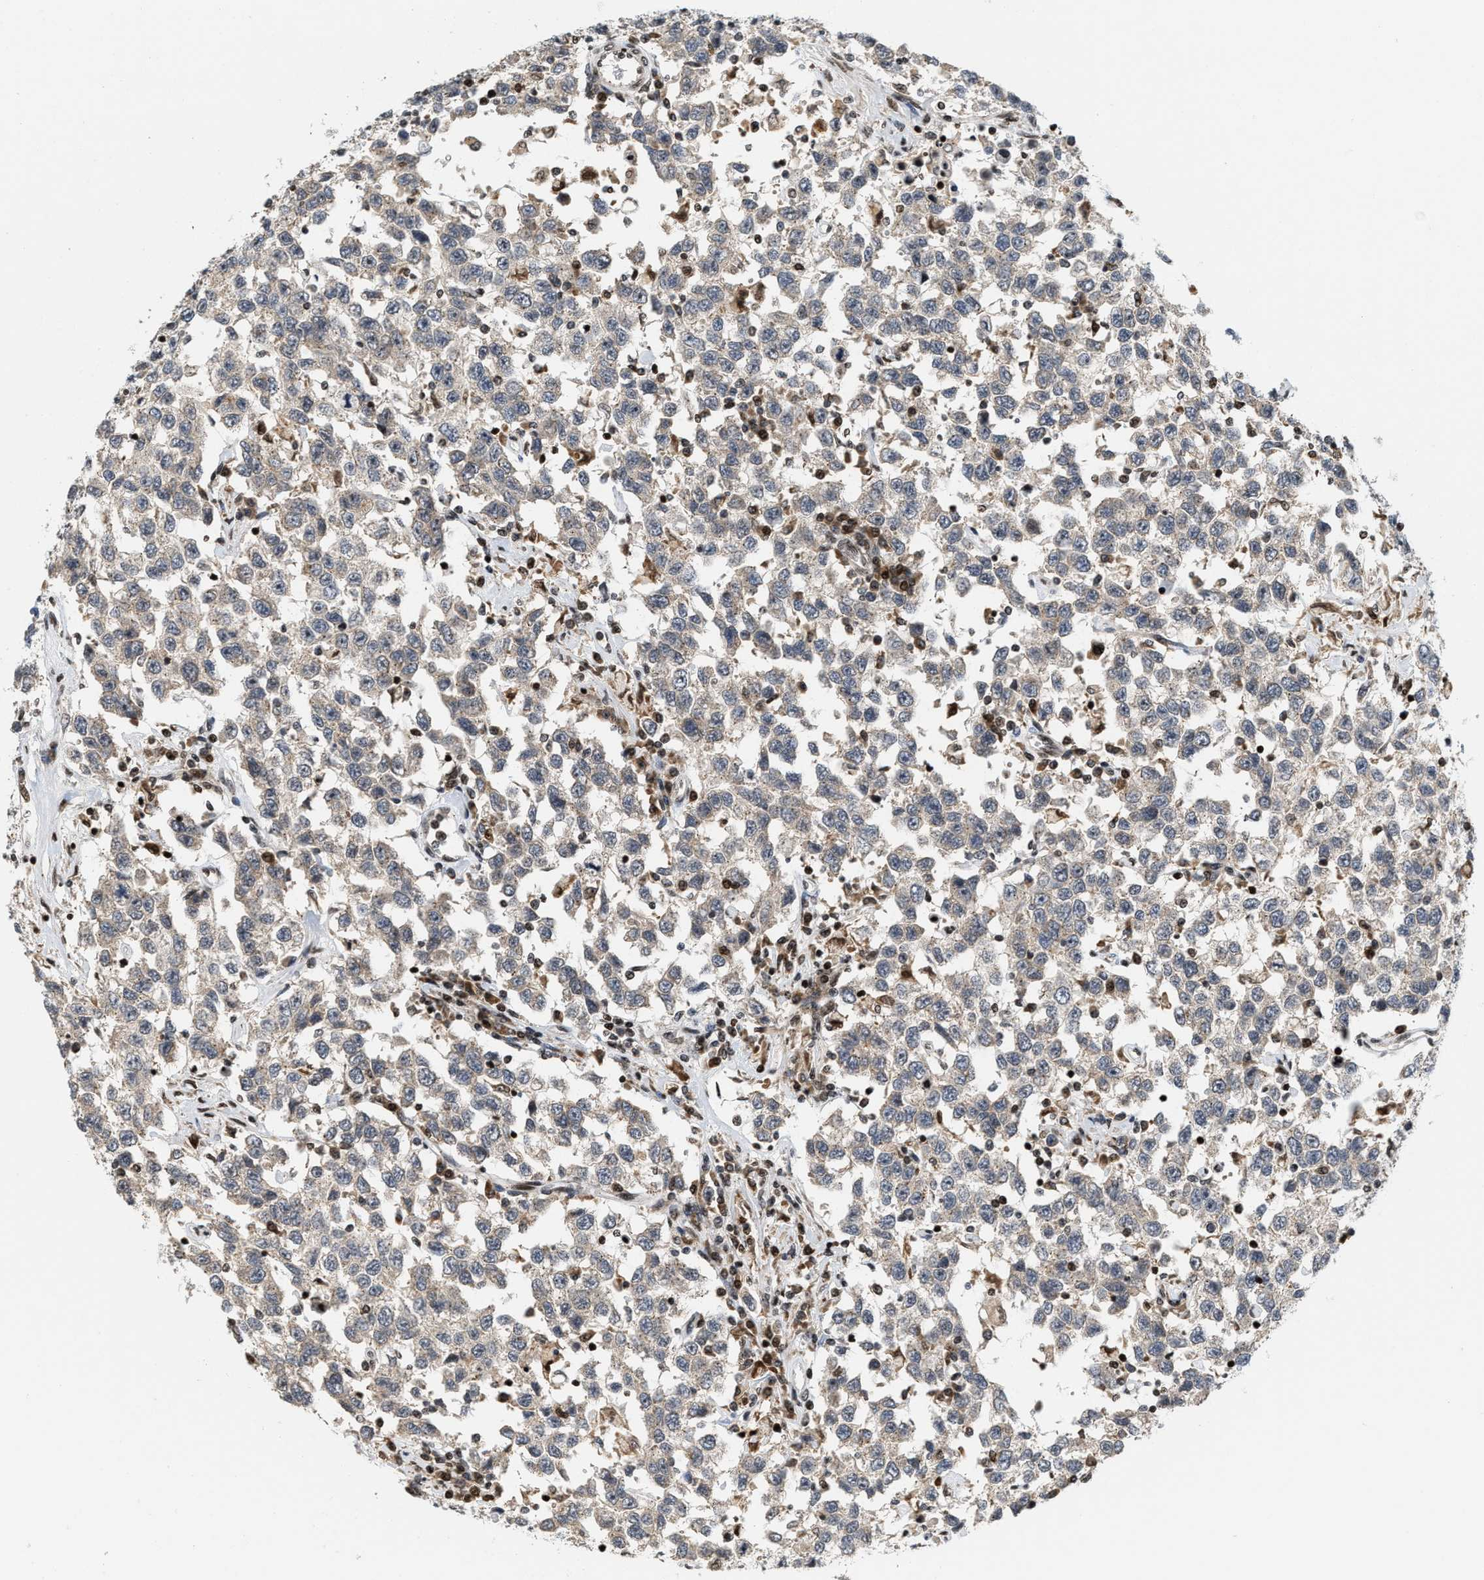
{"staining": {"intensity": "negative", "quantity": "none", "location": "none"}, "tissue": "testis cancer", "cell_type": "Tumor cells", "image_type": "cancer", "snomed": [{"axis": "morphology", "description": "Seminoma, NOS"}, {"axis": "topography", "description": "Testis"}], "caption": "This image is of testis cancer (seminoma) stained with IHC to label a protein in brown with the nuclei are counter-stained blue. There is no positivity in tumor cells. (DAB (3,3'-diaminobenzidine) immunohistochemistry (IHC), high magnification).", "gene": "PDZD2", "patient": {"sex": "male", "age": 41}}